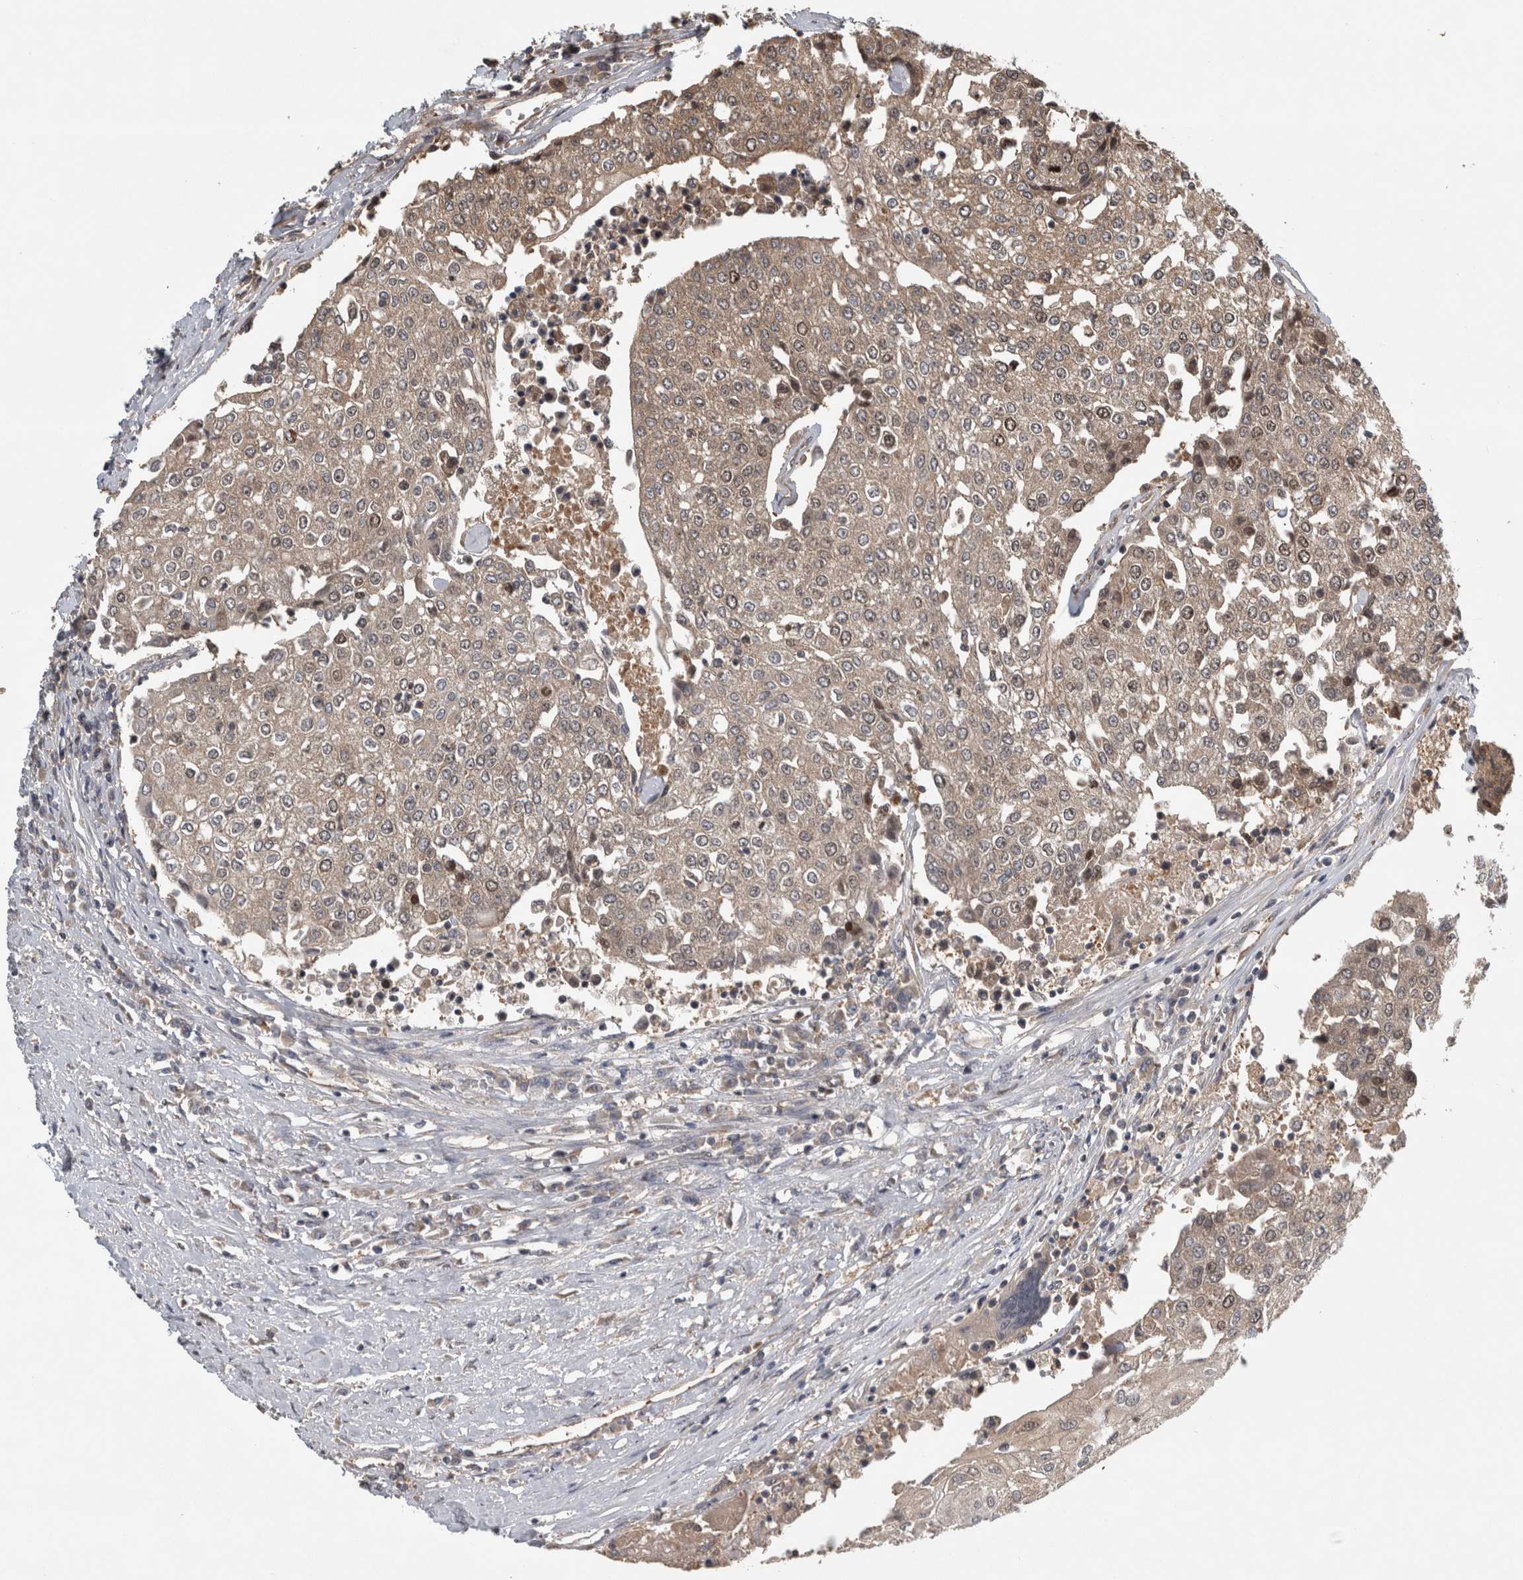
{"staining": {"intensity": "weak", "quantity": "<25%", "location": "cytoplasmic/membranous,nuclear"}, "tissue": "urothelial cancer", "cell_type": "Tumor cells", "image_type": "cancer", "snomed": [{"axis": "morphology", "description": "Urothelial carcinoma, High grade"}, {"axis": "topography", "description": "Urinary bladder"}], "caption": "This is an IHC histopathology image of urothelial cancer. There is no expression in tumor cells.", "gene": "TRMT61B", "patient": {"sex": "female", "age": 85}}